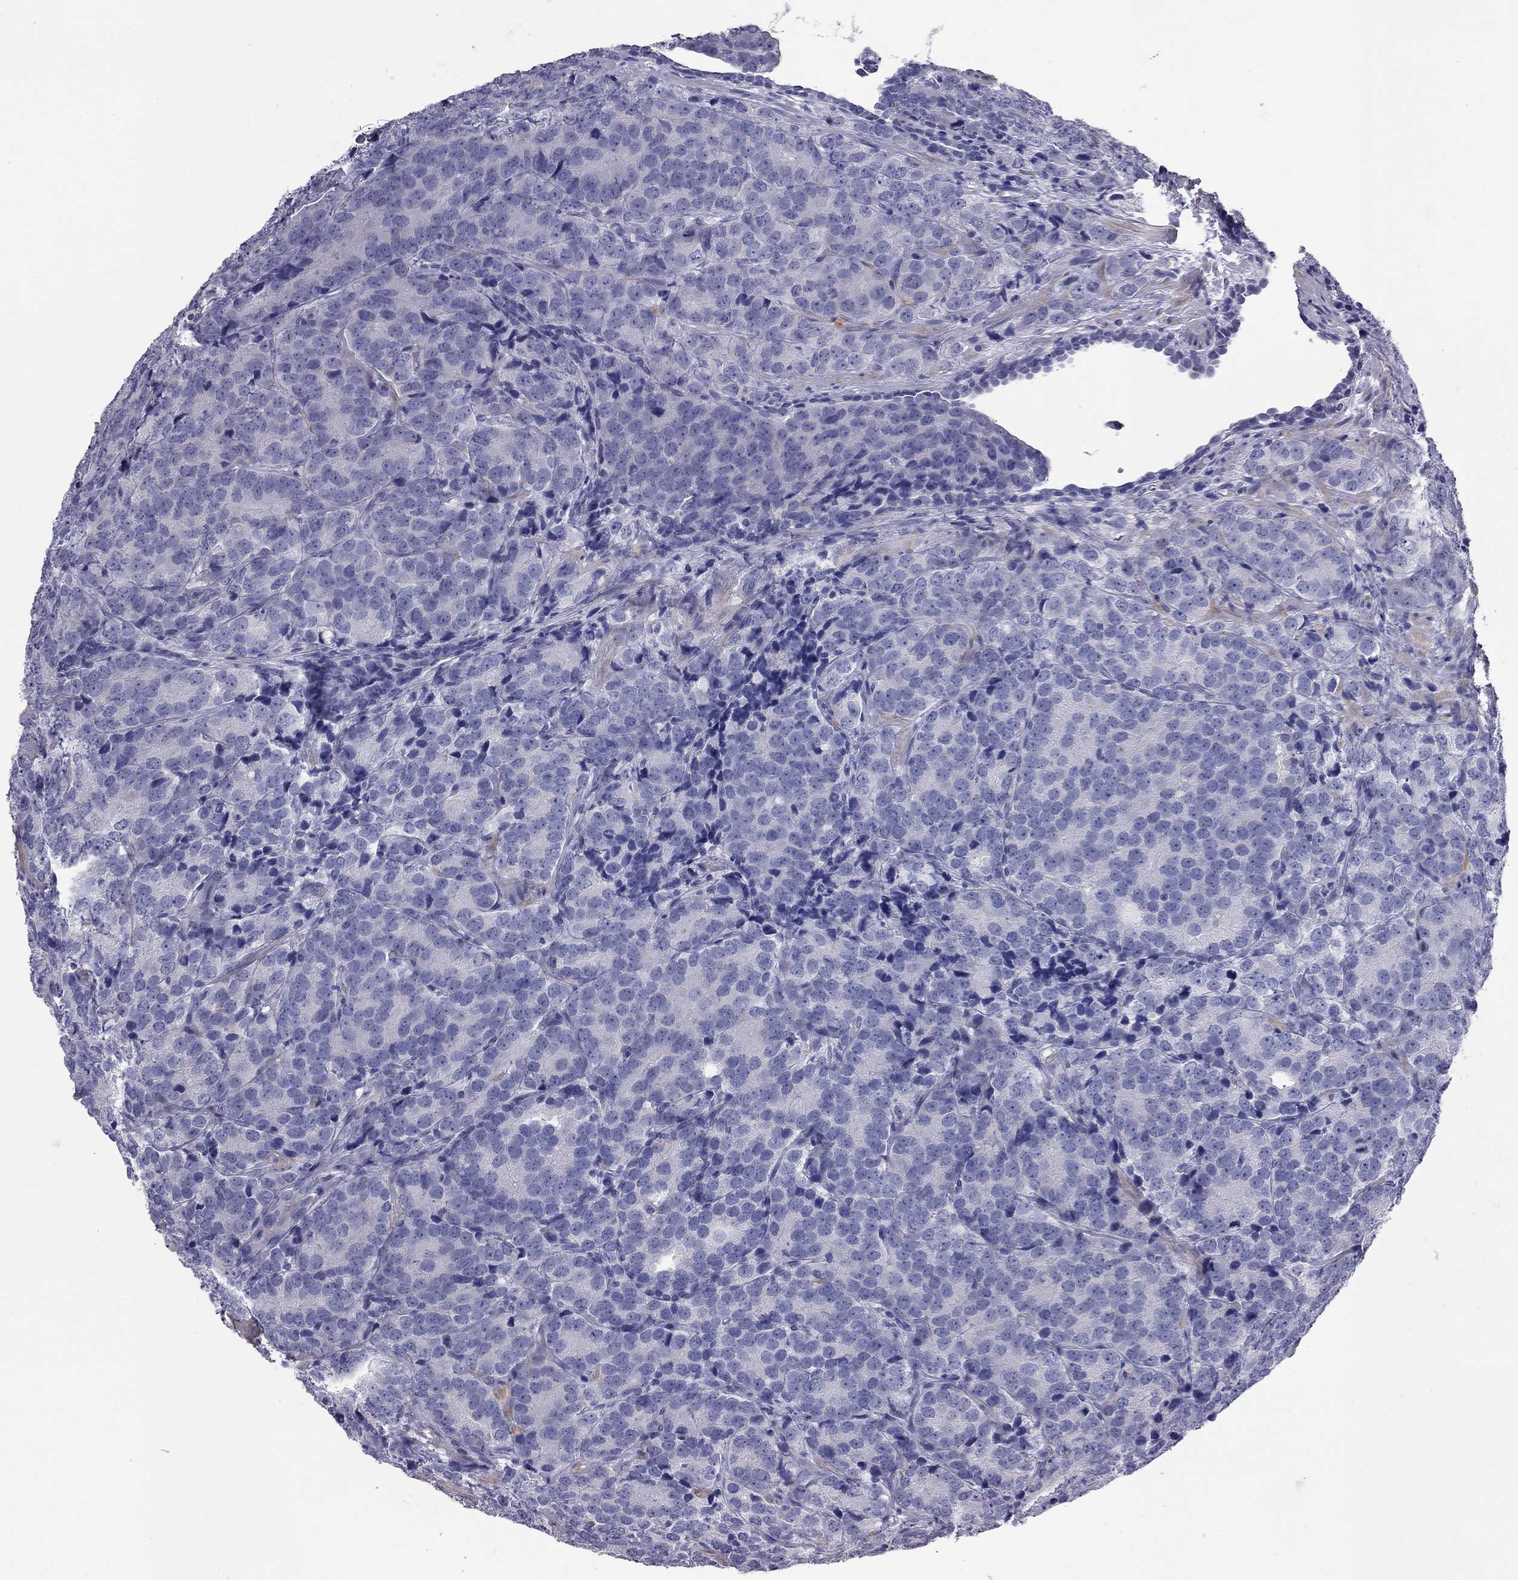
{"staining": {"intensity": "negative", "quantity": "none", "location": "none"}, "tissue": "prostate cancer", "cell_type": "Tumor cells", "image_type": "cancer", "snomed": [{"axis": "morphology", "description": "Adenocarcinoma, NOS"}, {"axis": "topography", "description": "Prostate"}], "caption": "DAB (3,3'-diaminobenzidine) immunohistochemical staining of prostate adenocarcinoma reveals no significant staining in tumor cells.", "gene": "ACTL7B", "patient": {"sex": "male", "age": 71}}